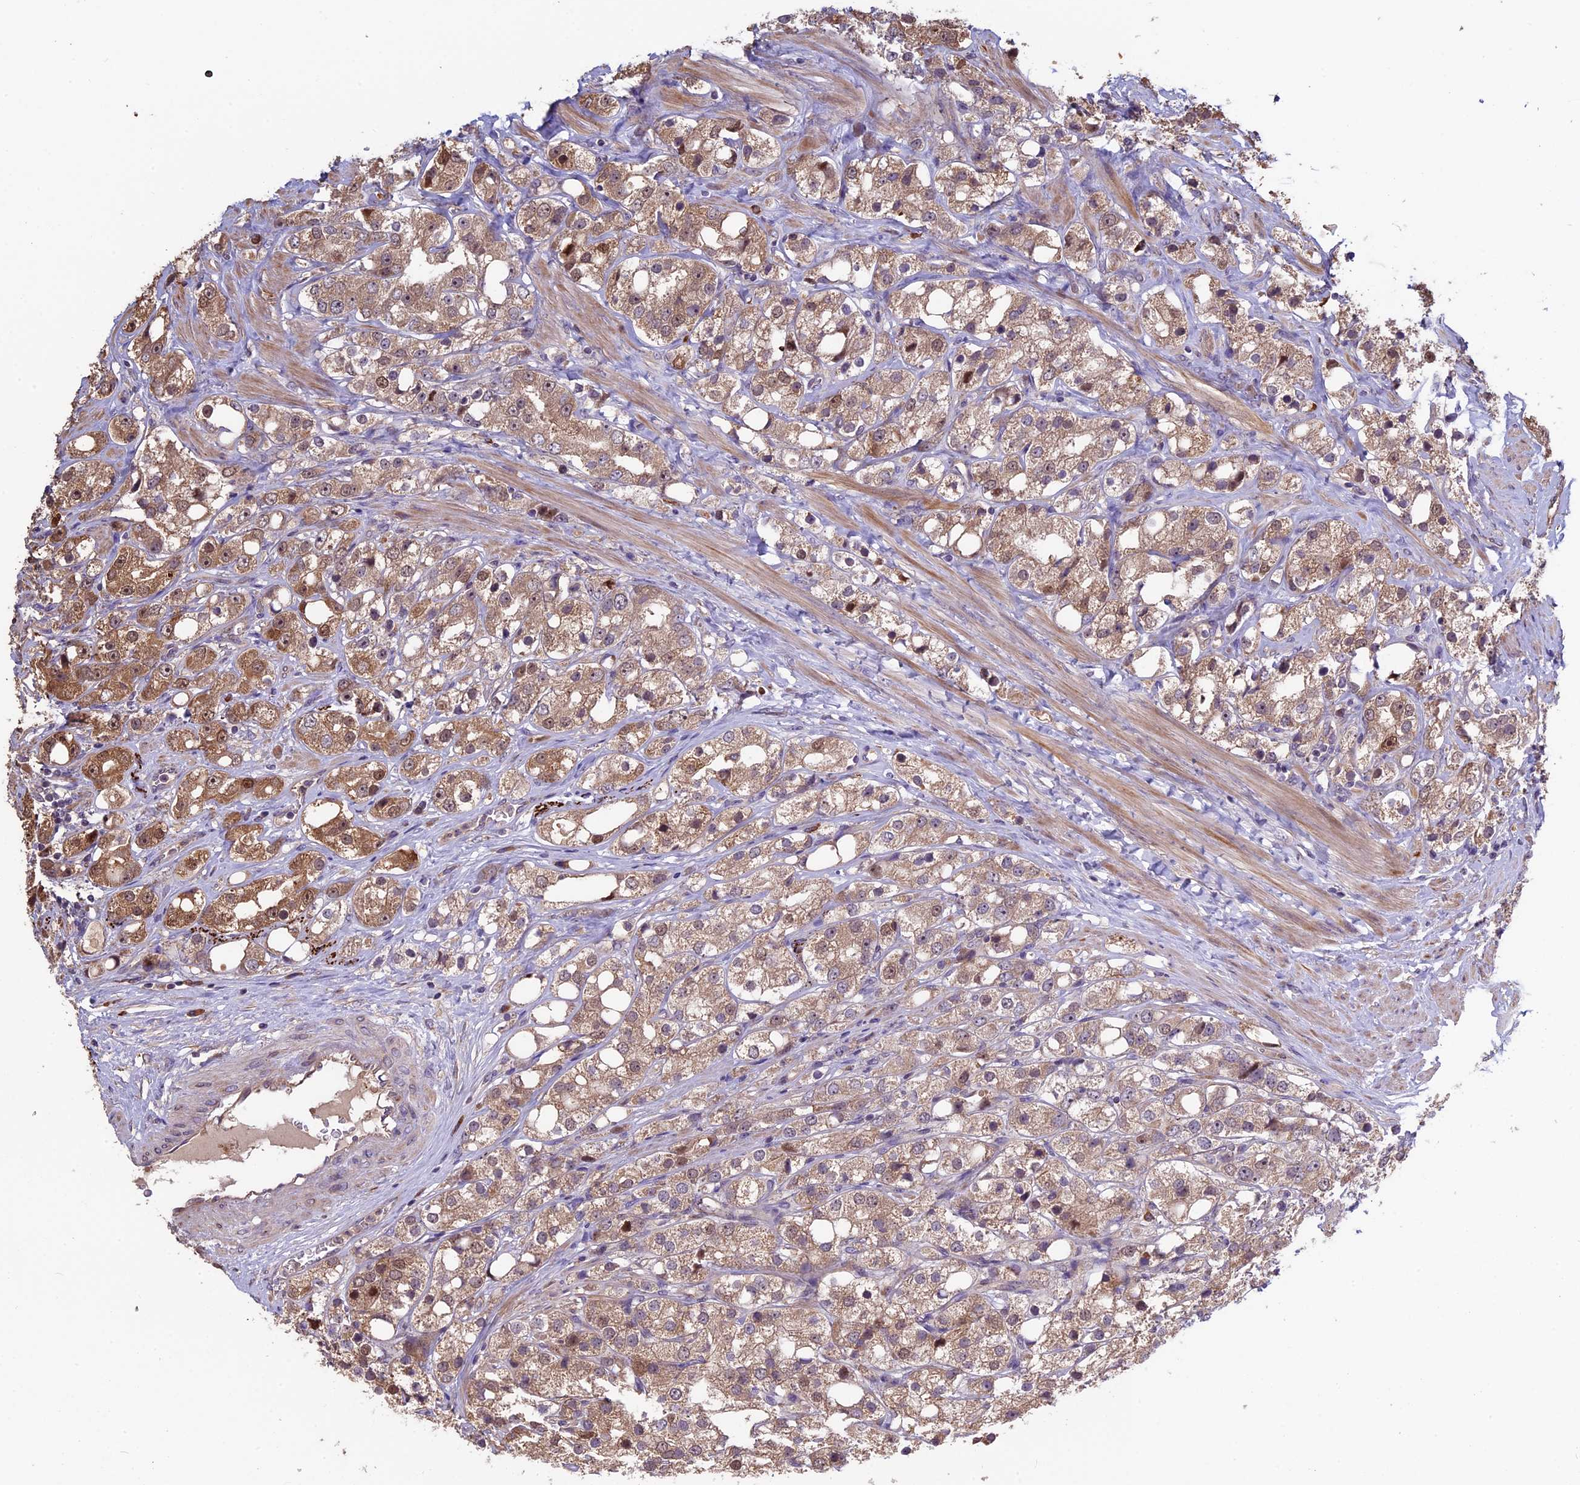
{"staining": {"intensity": "moderate", "quantity": ">75%", "location": "cytoplasmic/membranous,nuclear"}, "tissue": "prostate cancer", "cell_type": "Tumor cells", "image_type": "cancer", "snomed": [{"axis": "morphology", "description": "Adenocarcinoma, NOS"}, {"axis": "topography", "description": "Prostate"}], "caption": "An image of prostate cancer (adenocarcinoma) stained for a protein displays moderate cytoplasmic/membranous and nuclear brown staining in tumor cells.", "gene": "VWA3A", "patient": {"sex": "male", "age": 79}}